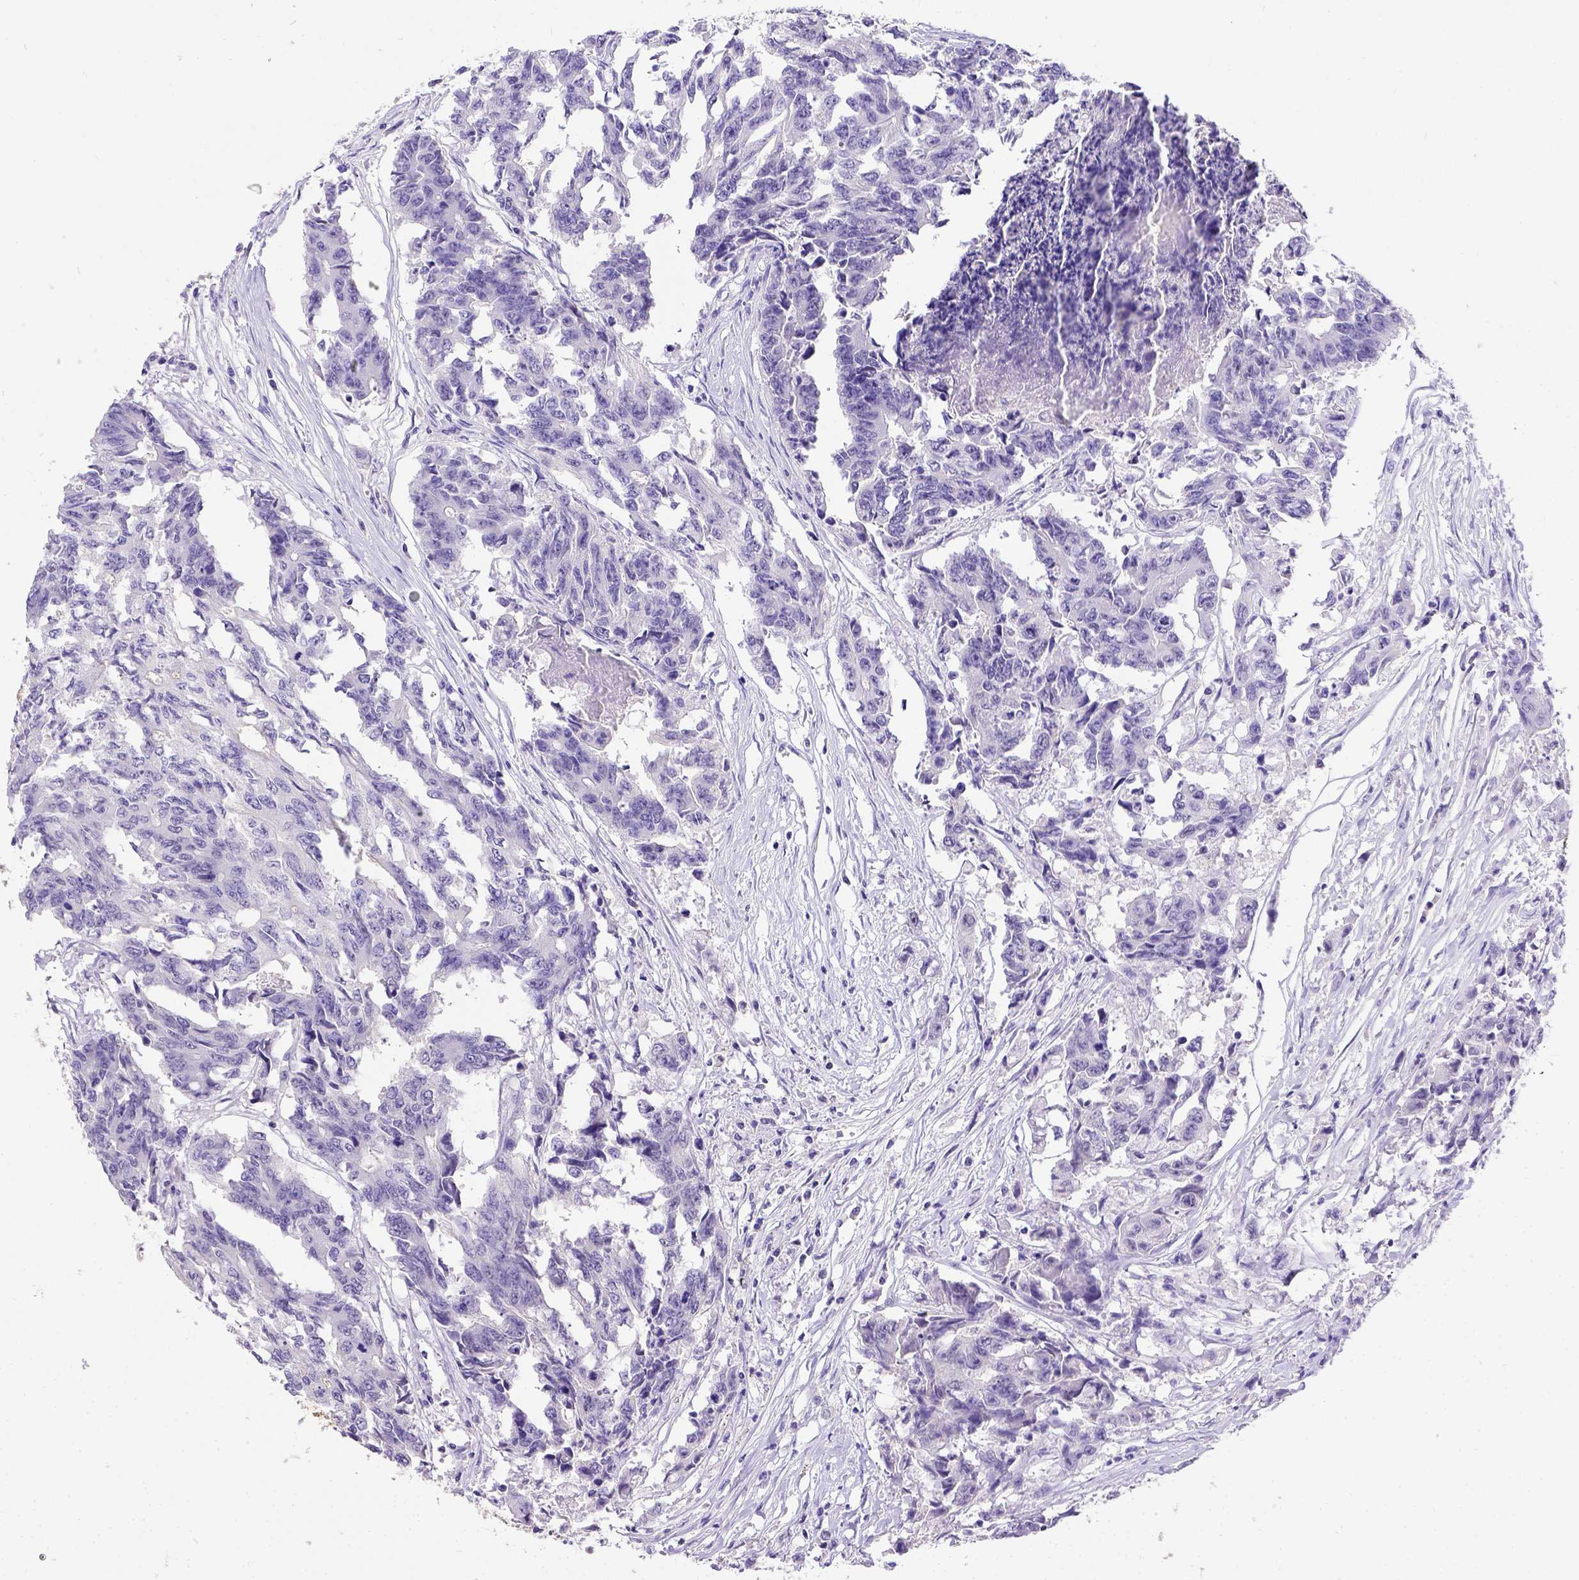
{"staining": {"intensity": "negative", "quantity": "none", "location": "none"}, "tissue": "colorectal cancer", "cell_type": "Tumor cells", "image_type": "cancer", "snomed": [{"axis": "morphology", "description": "Adenocarcinoma, NOS"}, {"axis": "topography", "description": "Rectum"}], "caption": "Colorectal adenocarcinoma stained for a protein using immunohistochemistry displays no positivity tumor cells.", "gene": "ESR1", "patient": {"sex": "male", "age": 54}}